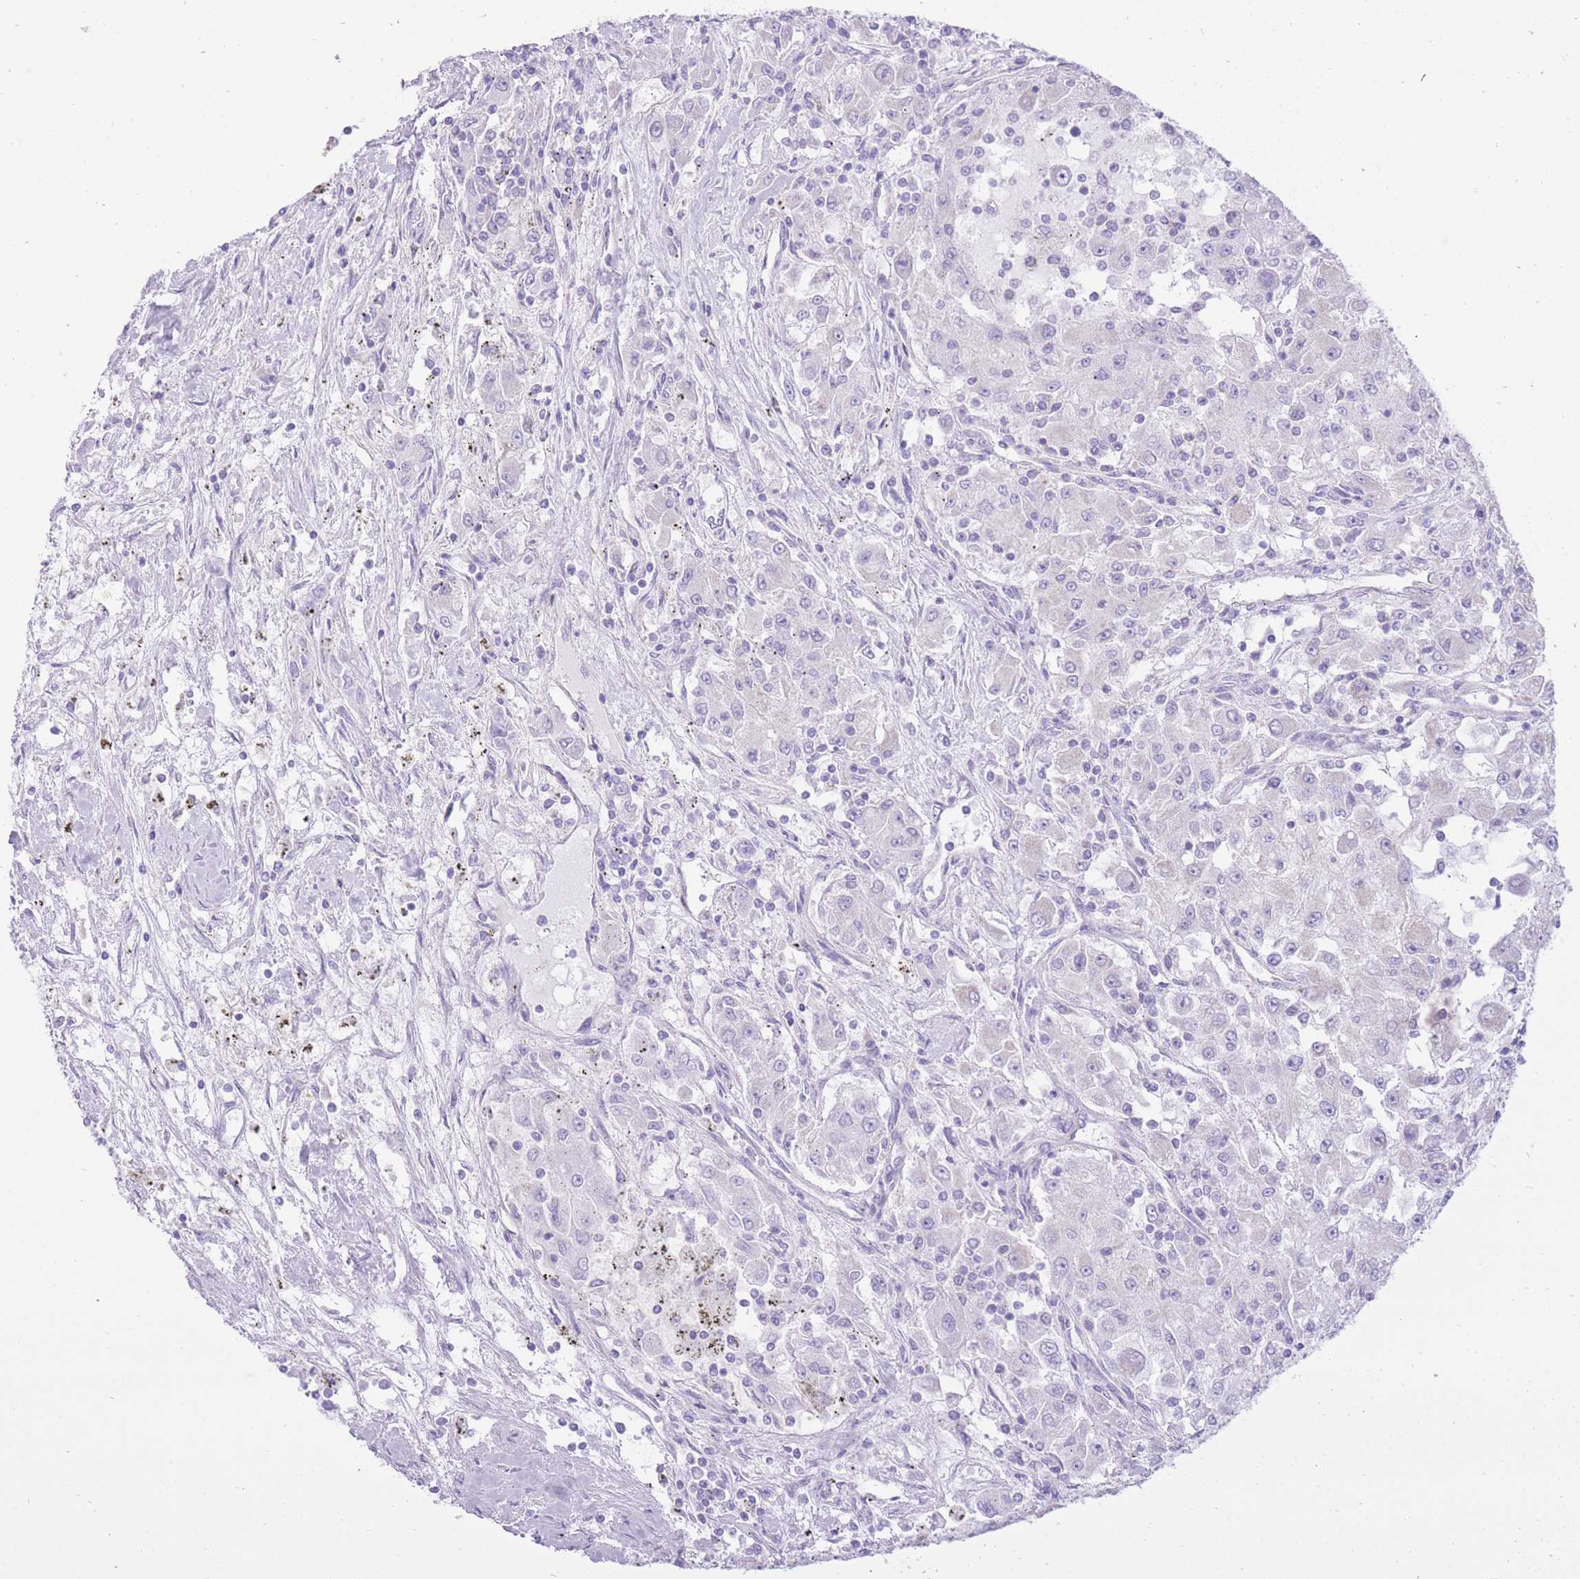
{"staining": {"intensity": "negative", "quantity": "none", "location": "none"}, "tissue": "renal cancer", "cell_type": "Tumor cells", "image_type": "cancer", "snomed": [{"axis": "morphology", "description": "Adenocarcinoma, NOS"}, {"axis": "topography", "description": "Kidney"}], "caption": "An IHC image of renal cancer is shown. There is no staining in tumor cells of renal cancer. (Brightfield microscopy of DAB IHC at high magnification).", "gene": "SLC4A4", "patient": {"sex": "female", "age": 67}}